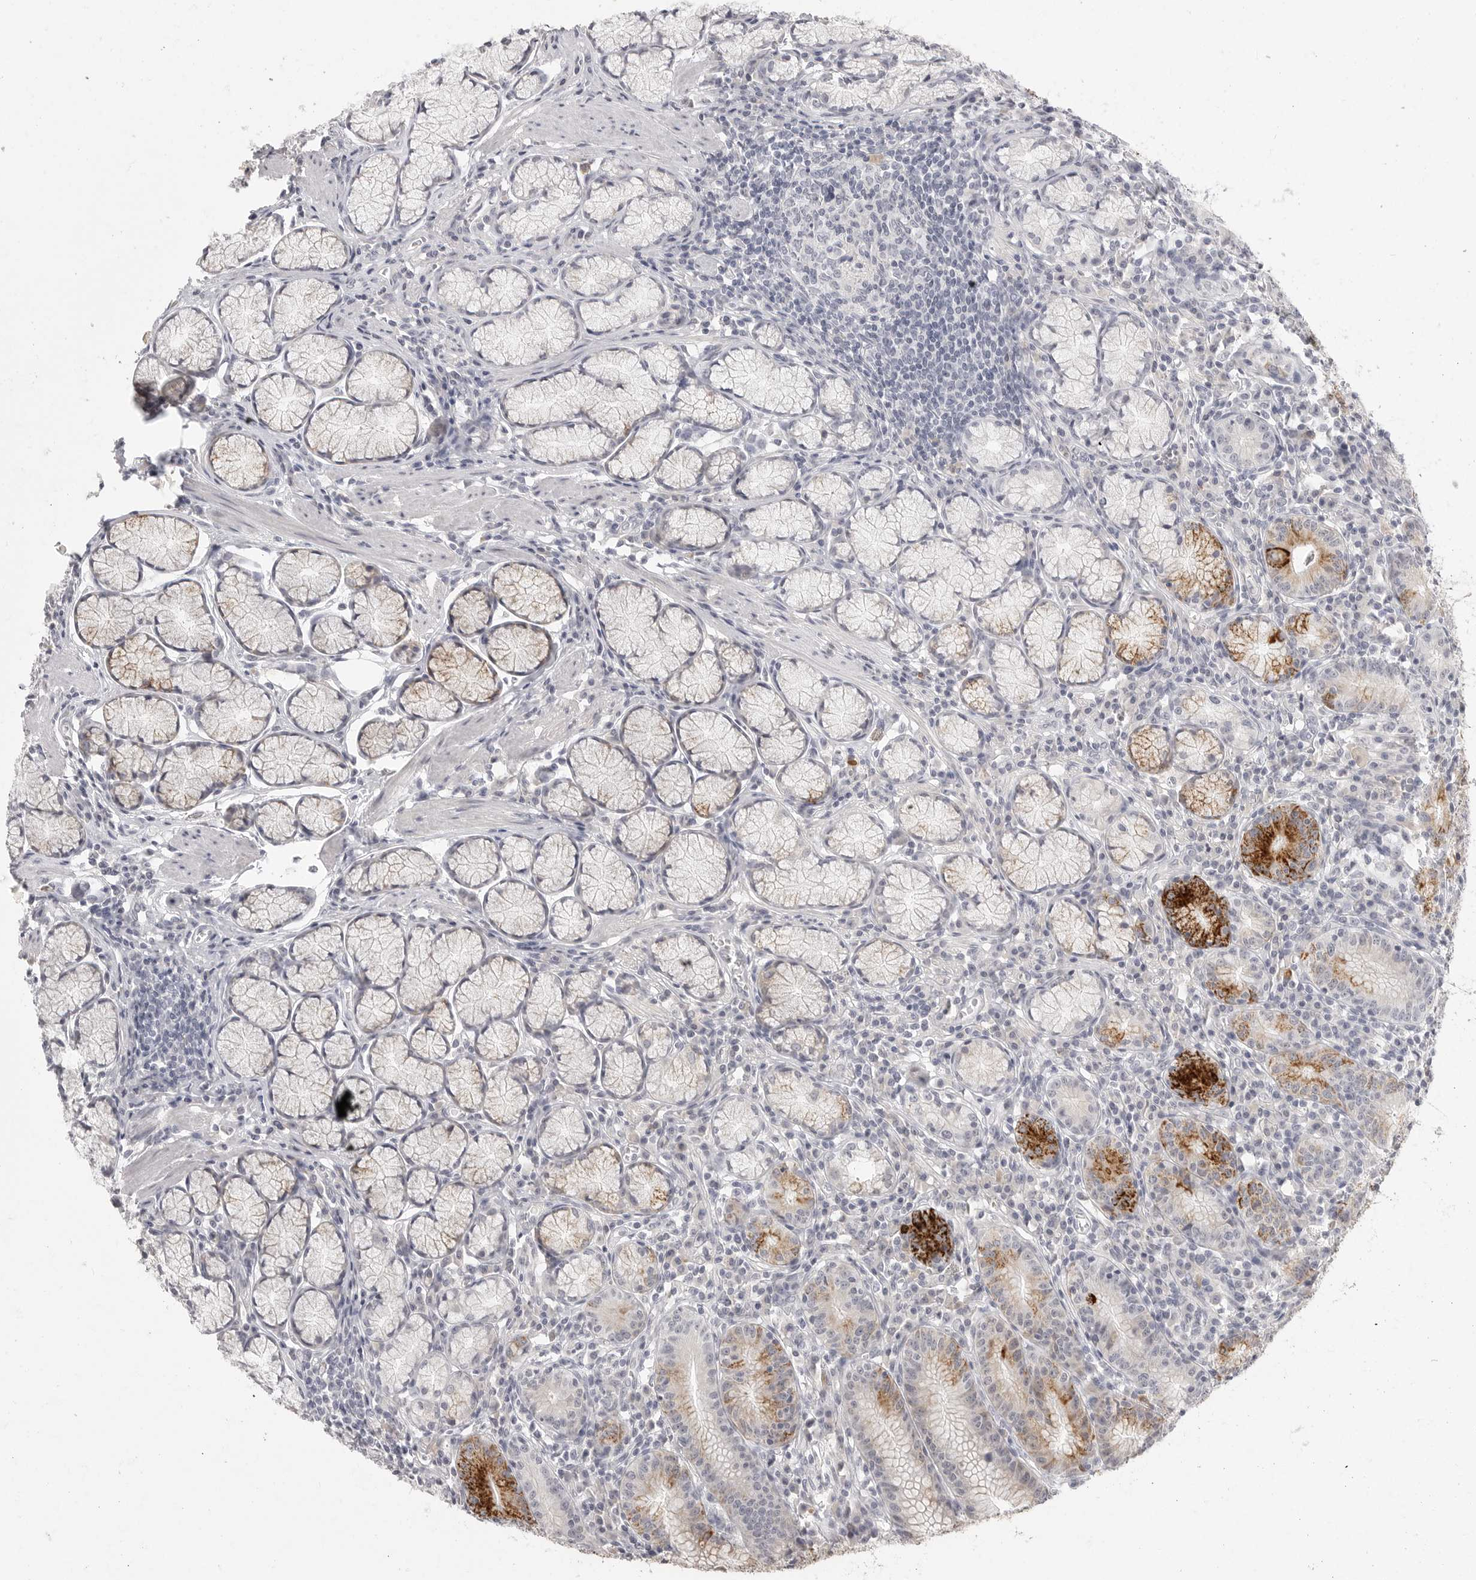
{"staining": {"intensity": "strong", "quantity": ">75%", "location": "cytoplasmic/membranous"}, "tissue": "stomach", "cell_type": "Glandular cells", "image_type": "normal", "snomed": [{"axis": "morphology", "description": "Normal tissue, NOS"}, {"axis": "topography", "description": "Stomach"}], "caption": "Immunohistochemical staining of unremarkable stomach displays high levels of strong cytoplasmic/membranous staining in about >75% of glandular cells.", "gene": "HMGCS2", "patient": {"sex": "male", "age": 55}}